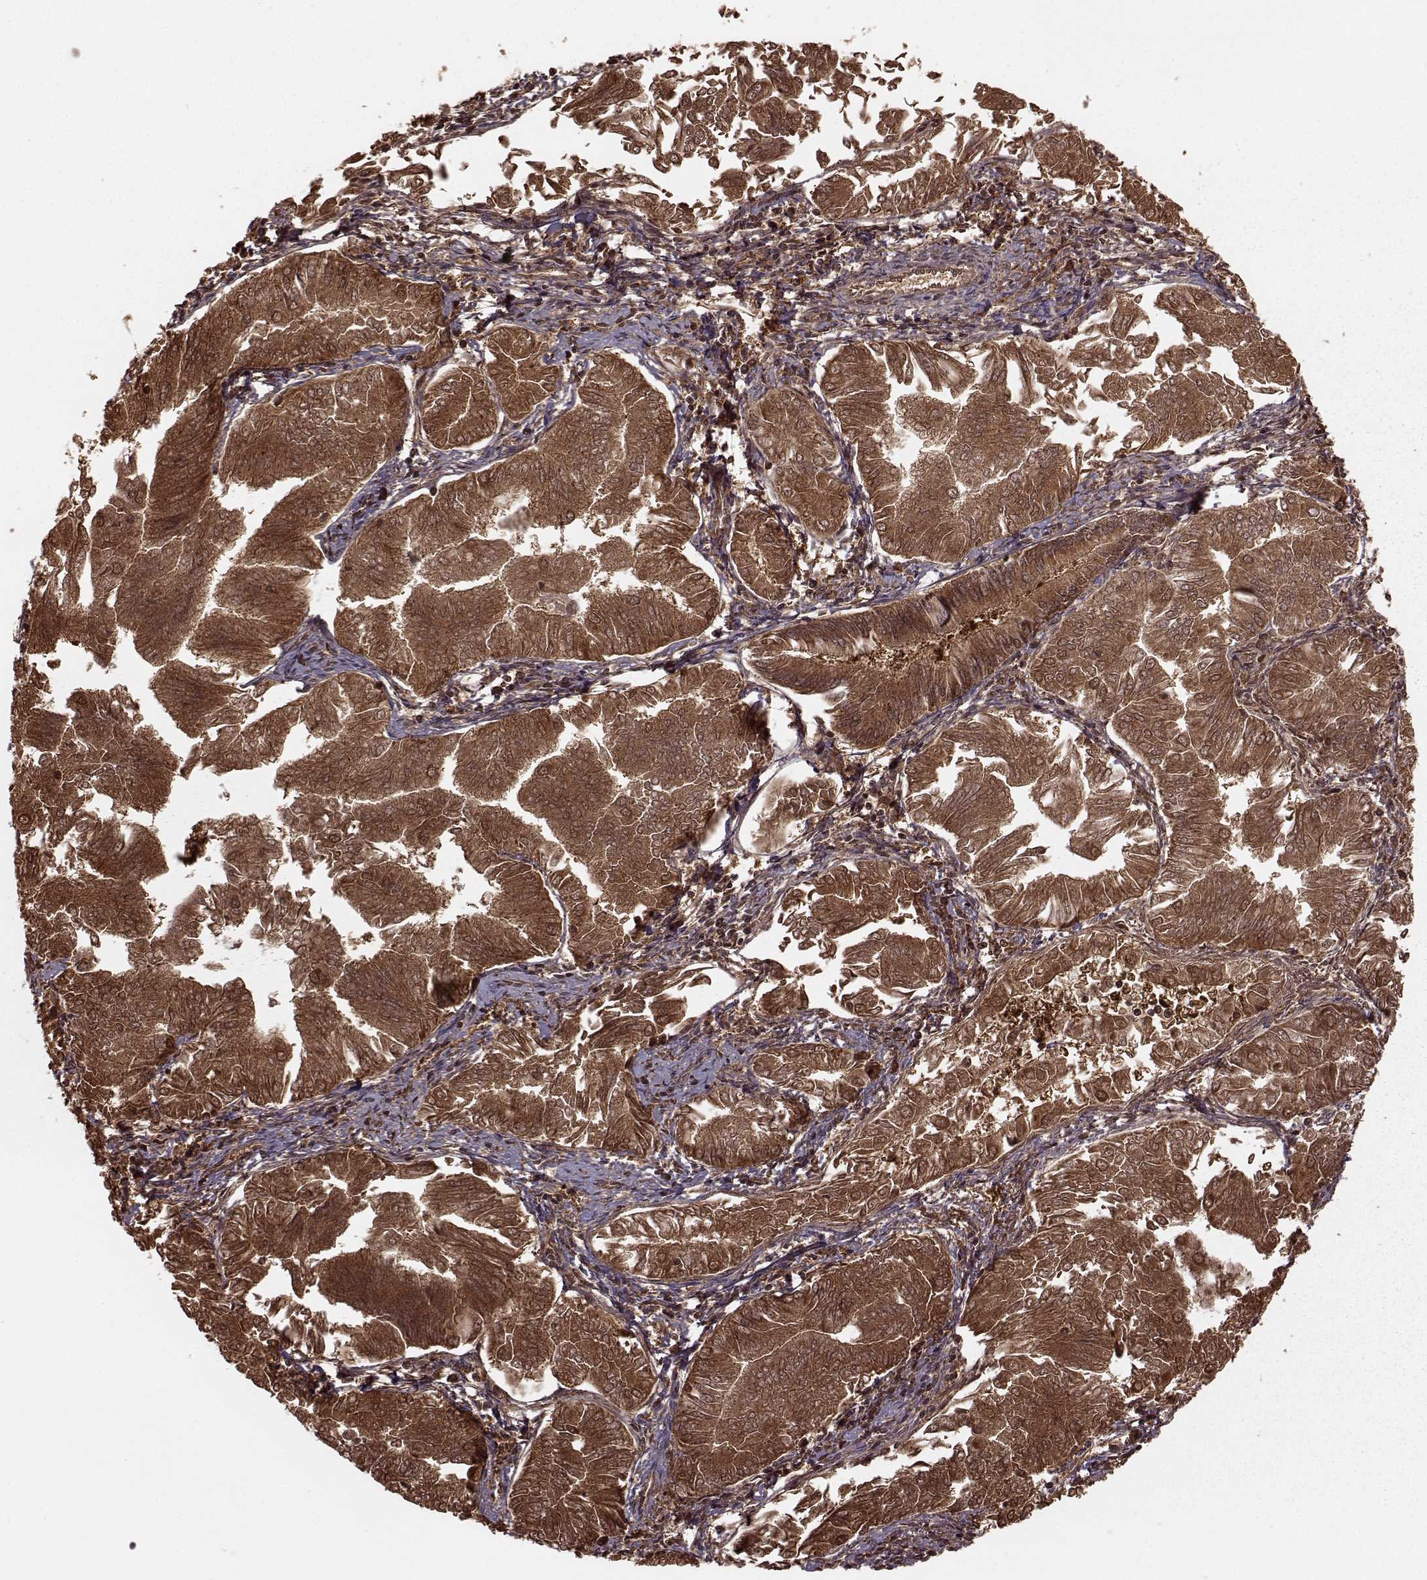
{"staining": {"intensity": "moderate", "quantity": ">75%", "location": "cytoplasmic/membranous,nuclear"}, "tissue": "endometrial cancer", "cell_type": "Tumor cells", "image_type": "cancer", "snomed": [{"axis": "morphology", "description": "Adenocarcinoma, NOS"}, {"axis": "topography", "description": "Endometrium"}], "caption": "This is a histology image of immunohistochemistry staining of endometrial adenocarcinoma, which shows moderate positivity in the cytoplasmic/membranous and nuclear of tumor cells.", "gene": "GSS", "patient": {"sex": "female", "age": 53}}